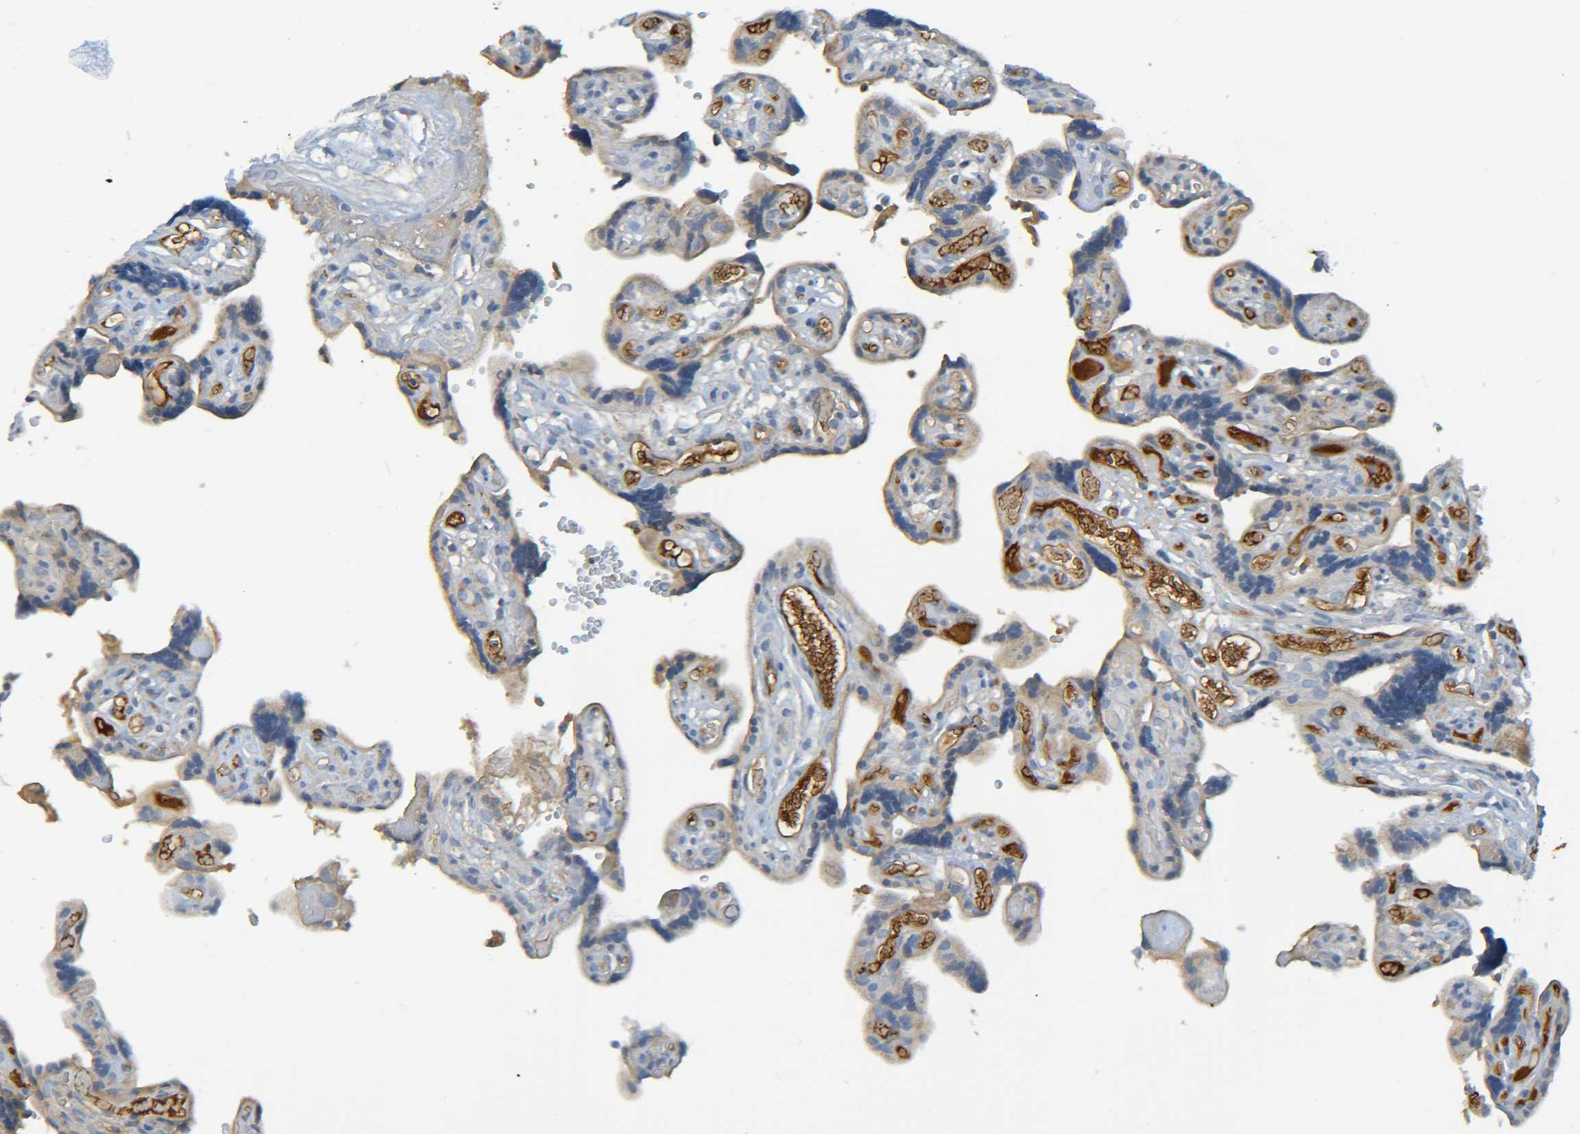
{"staining": {"intensity": "negative", "quantity": "none", "location": "none"}, "tissue": "placenta", "cell_type": "Decidual cells", "image_type": "normal", "snomed": [{"axis": "morphology", "description": "Normal tissue, NOS"}, {"axis": "topography", "description": "Placenta"}], "caption": "The image exhibits no significant expression in decidual cells of placenta. (Stains: DAB (3,3'-diaminobenzidine) immunohistochemistry with hematoxylin counter stain, Microscopy: brightfield microscopy at high magnification).", "gene": "C1QA", "patient": {"sex": "female", "age": 30}}